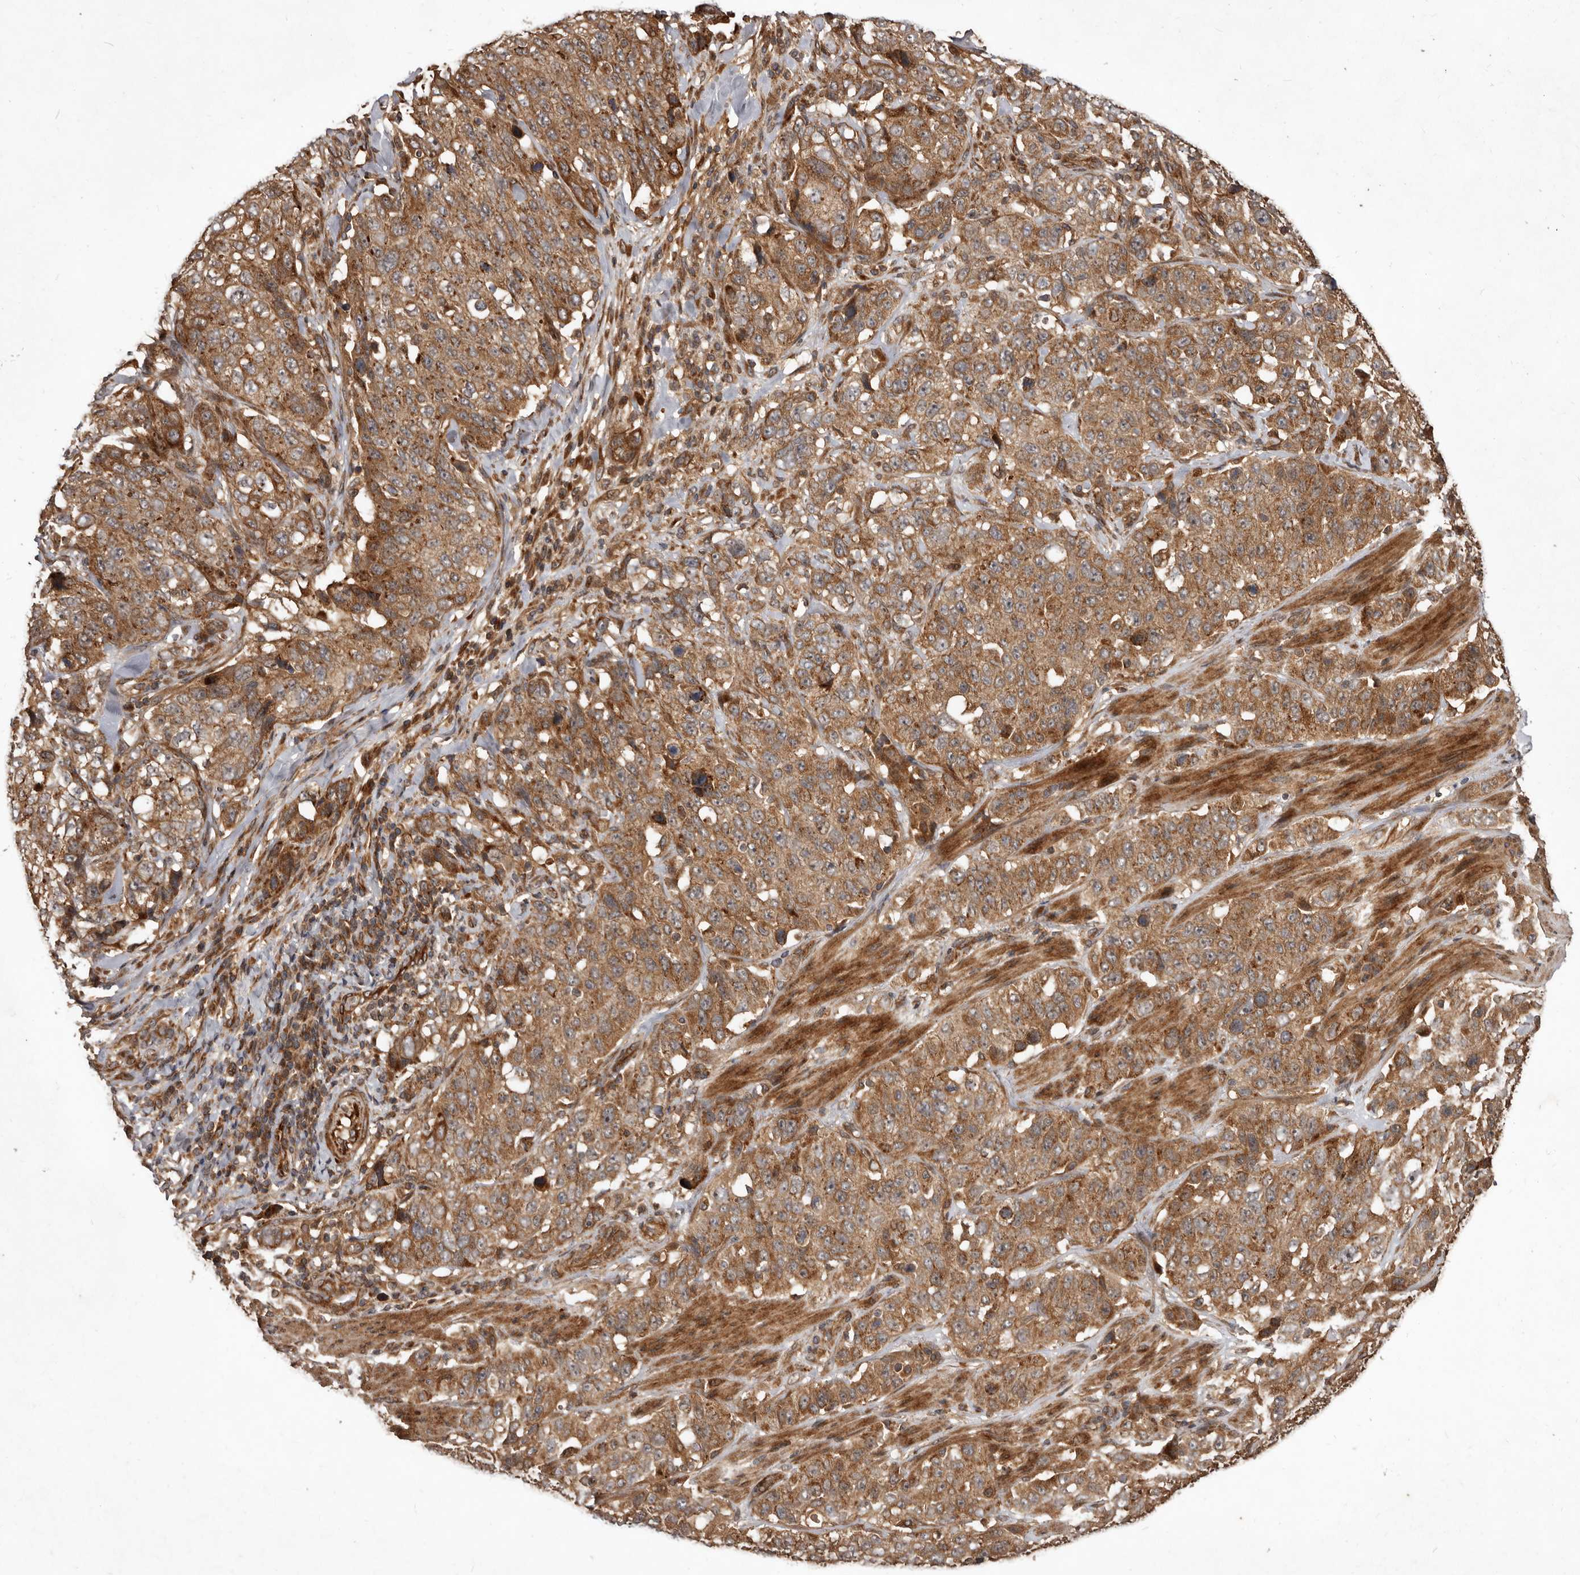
{"staining": {"intensity": "moderate", "quantity": ">75%", "location": "cytoplasmic/membranous"}, "tissue": "stomach cancer", "cell_type": "Tumor cells", "image_type": "cancer", "snomed": [{"axis": "morphology", "description": "Adenocarcinoma, NOS"}, {"axis": "topography", "description": "Stomach"}], "caption": "Immunohistochemical staining of human stomach adenocarcinoma demonstrates moderate cytoplasmic/membranous protein expression in about >75% of tumor cells. (Stains: DAB (3,3'-diaminobenzidine) in brown, nuclei in blue, Microscopy: brightfield microscopy at high magnification).", "gene": "STK36", "patient": {"sex": "male", "age": 48}}